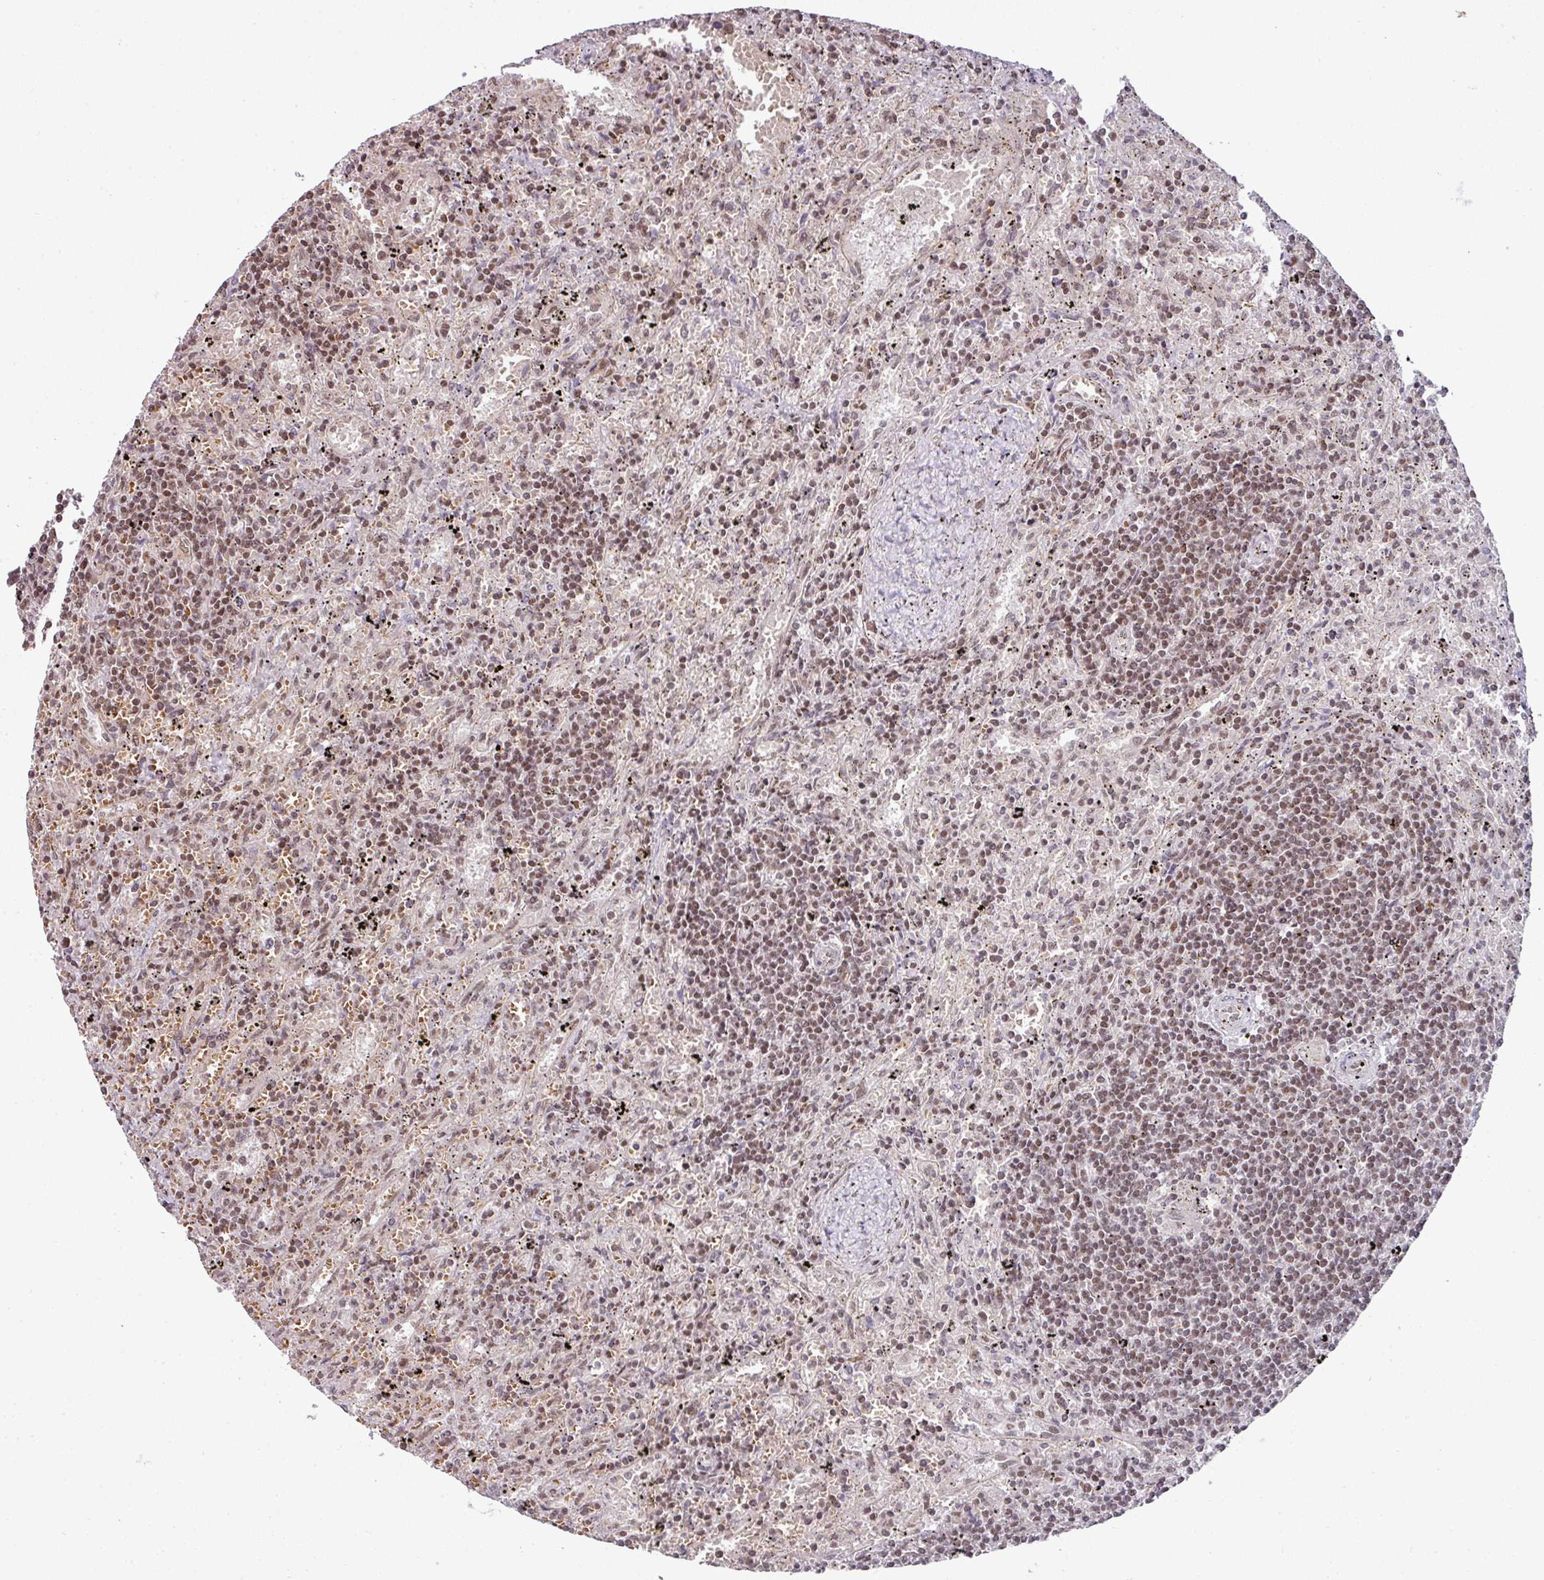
{"staining": {"intensity": "moderate", "quantity": ">75%", "location": "nuclear"}, "tissue": "lymphoma", "cell_type": "Tumor cells", "image_type": "cancer", "snomed": [{"axis": "morphology", "description": "Malignant lymphoma, non-Hodgkin's type, Low grade"}, {"axis": "topography", "description": "Spleen"}], "caption": "Approximately >75% of tumor cells in human low-grade malignant lymphoma, non-Hodgkin's type demonstrate moderate nuclear protein staining as visualized by brown immunohistochemical staining.", "gene": "NCOA5", "patient": {"sex": "male", "age": 76}}